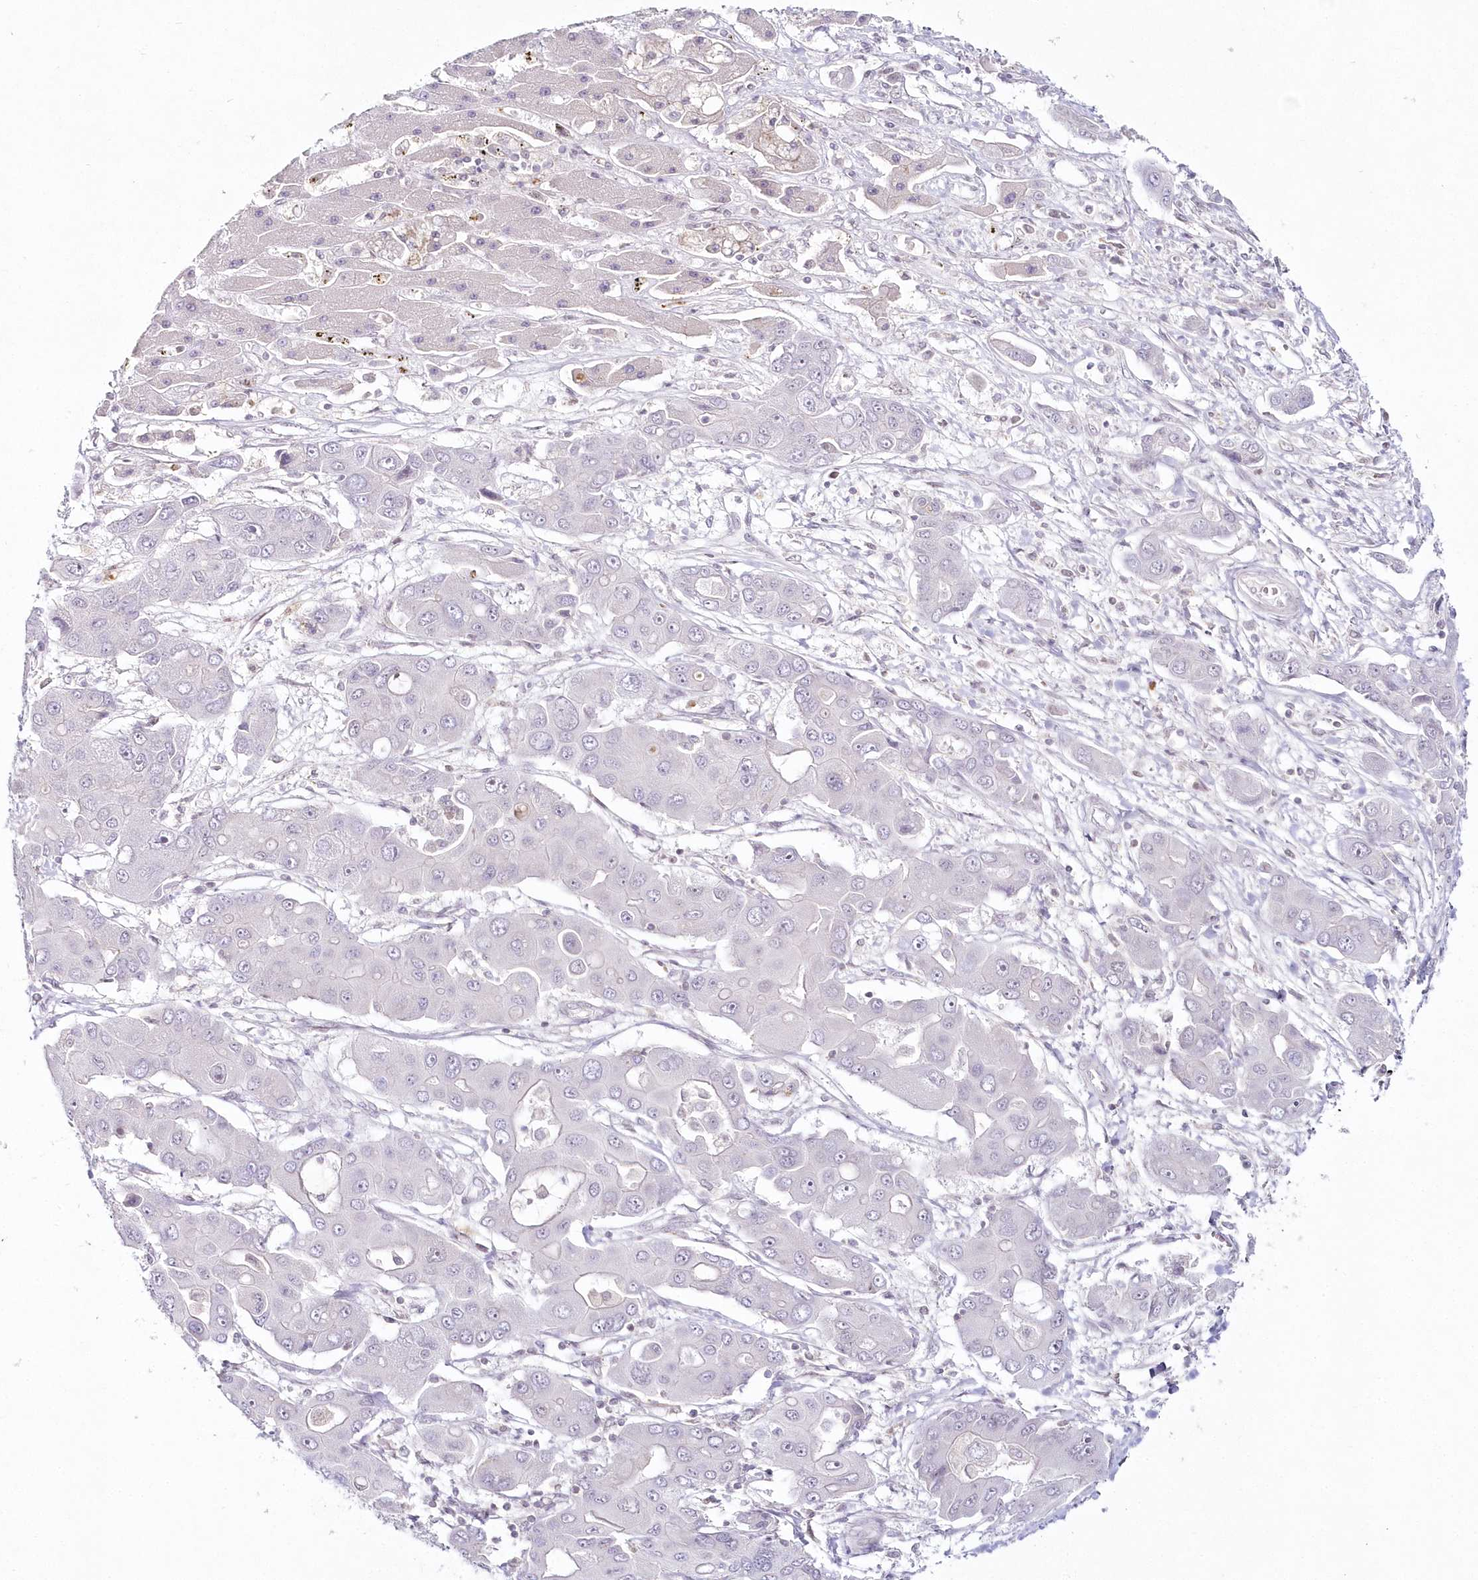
{"staining": {"intensity": "negative", "quantity": "none", "location": "none"}, "tissue": "liver cancer", "cell_type": "Tumor cells", "image_type": "cancer", "snomed": [{"axis": "morphology", "description": "Cholangiocarcinoma"}, {"axis": "topography", "description": "Liver"}], "caption": "DAB (3,3'-diaminobenzidine) immunohistochemical staining of liver cholangiocarcinoma reveals no significant expression in tumor cells.", "gene": "HYCC2", "patient": {"sex": "male", "age": 67}}